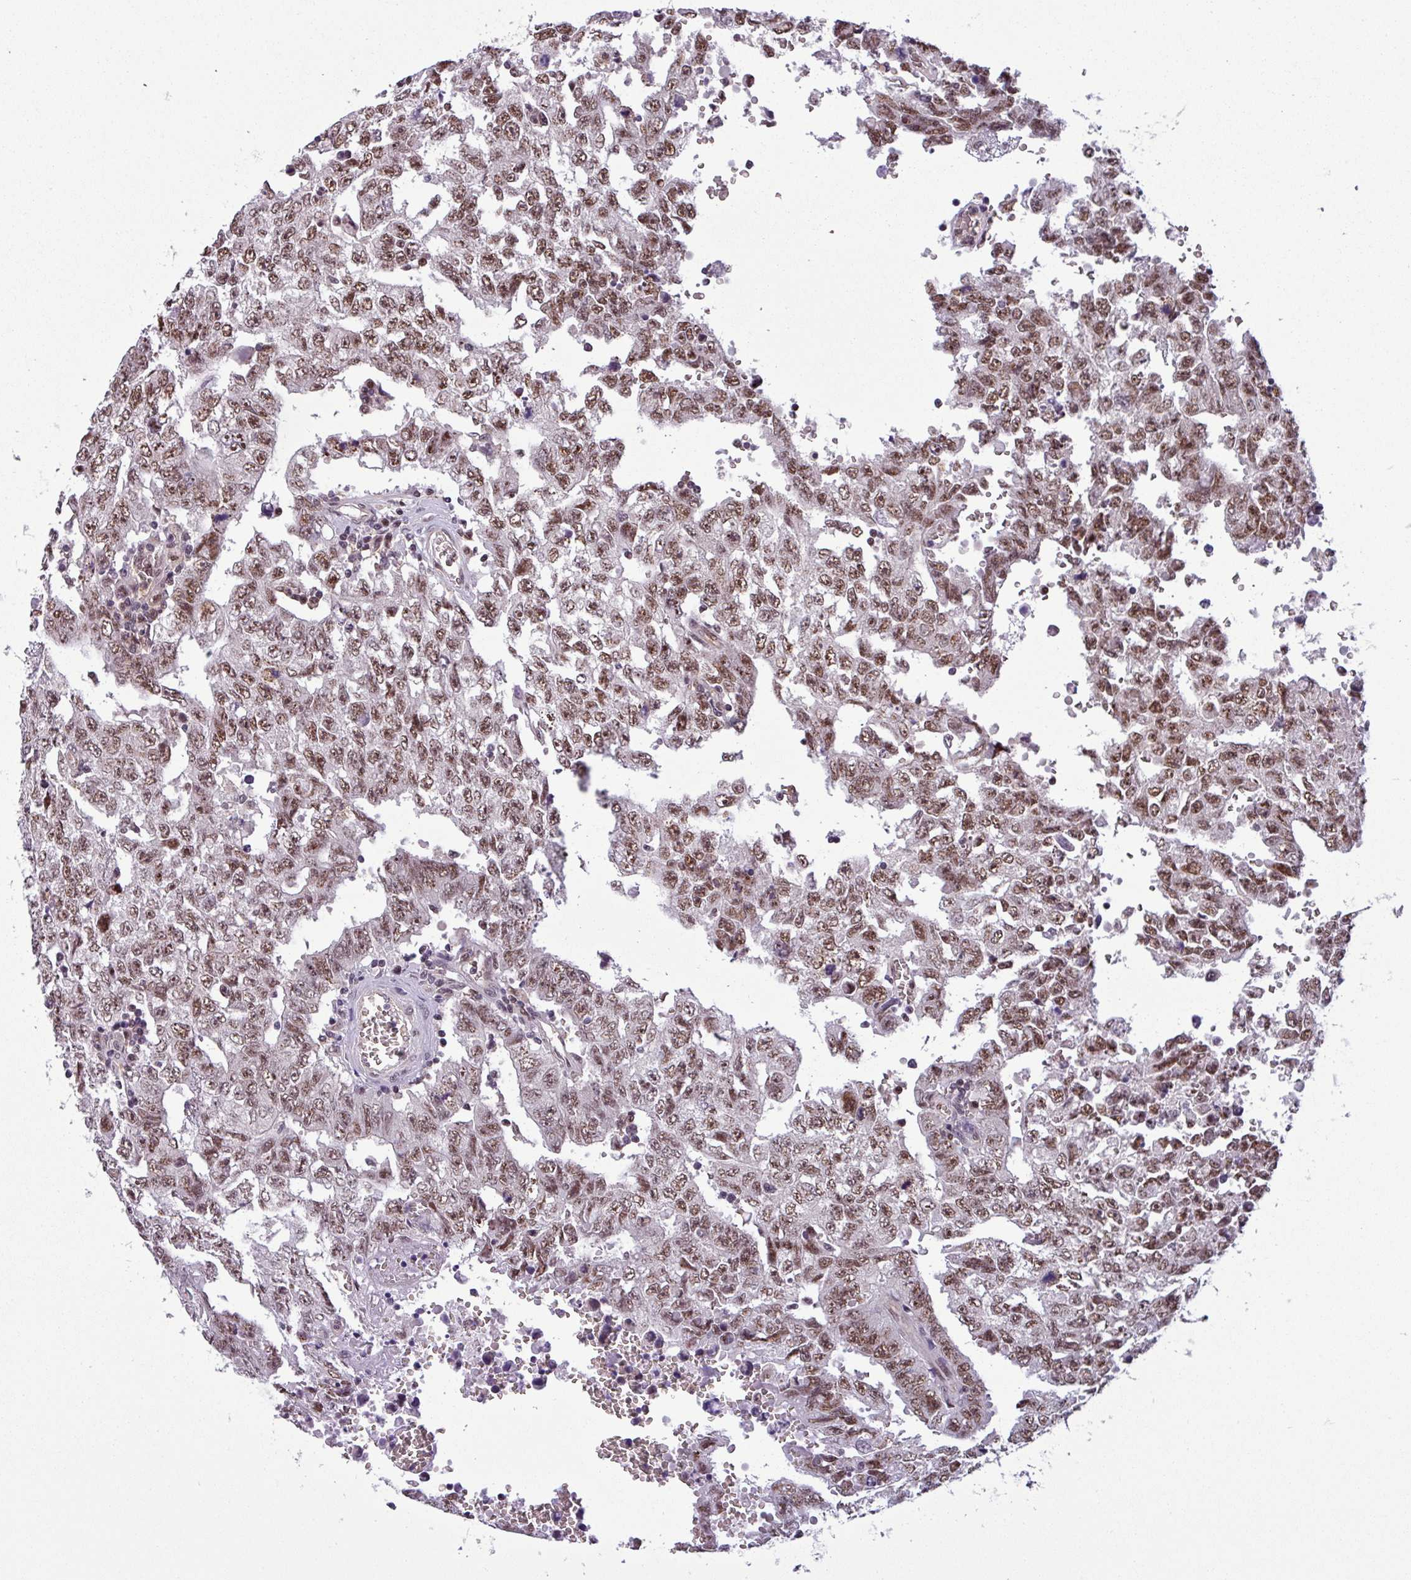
{"staining": {"intensity": "moderate", "quantity": ">75%", "location": "nuclear"}, "tissue": "testis cancer", "cell_type": "Tumor cells", "image_type": "cancer", "snomed": [{"axis": "morphology", "description": "Carcinoma, Embryonal, NOS"}, {"axis": "topography", "description": "Testis"}], "caption": "Human testis cancer (embryonal carcinoma) stained with a brown dye exhibits moderate nuclear positive expression in about >75% of tumor cells.", "gene": "NPFFR1", "patient": {"sex": "male", "age": 26}}